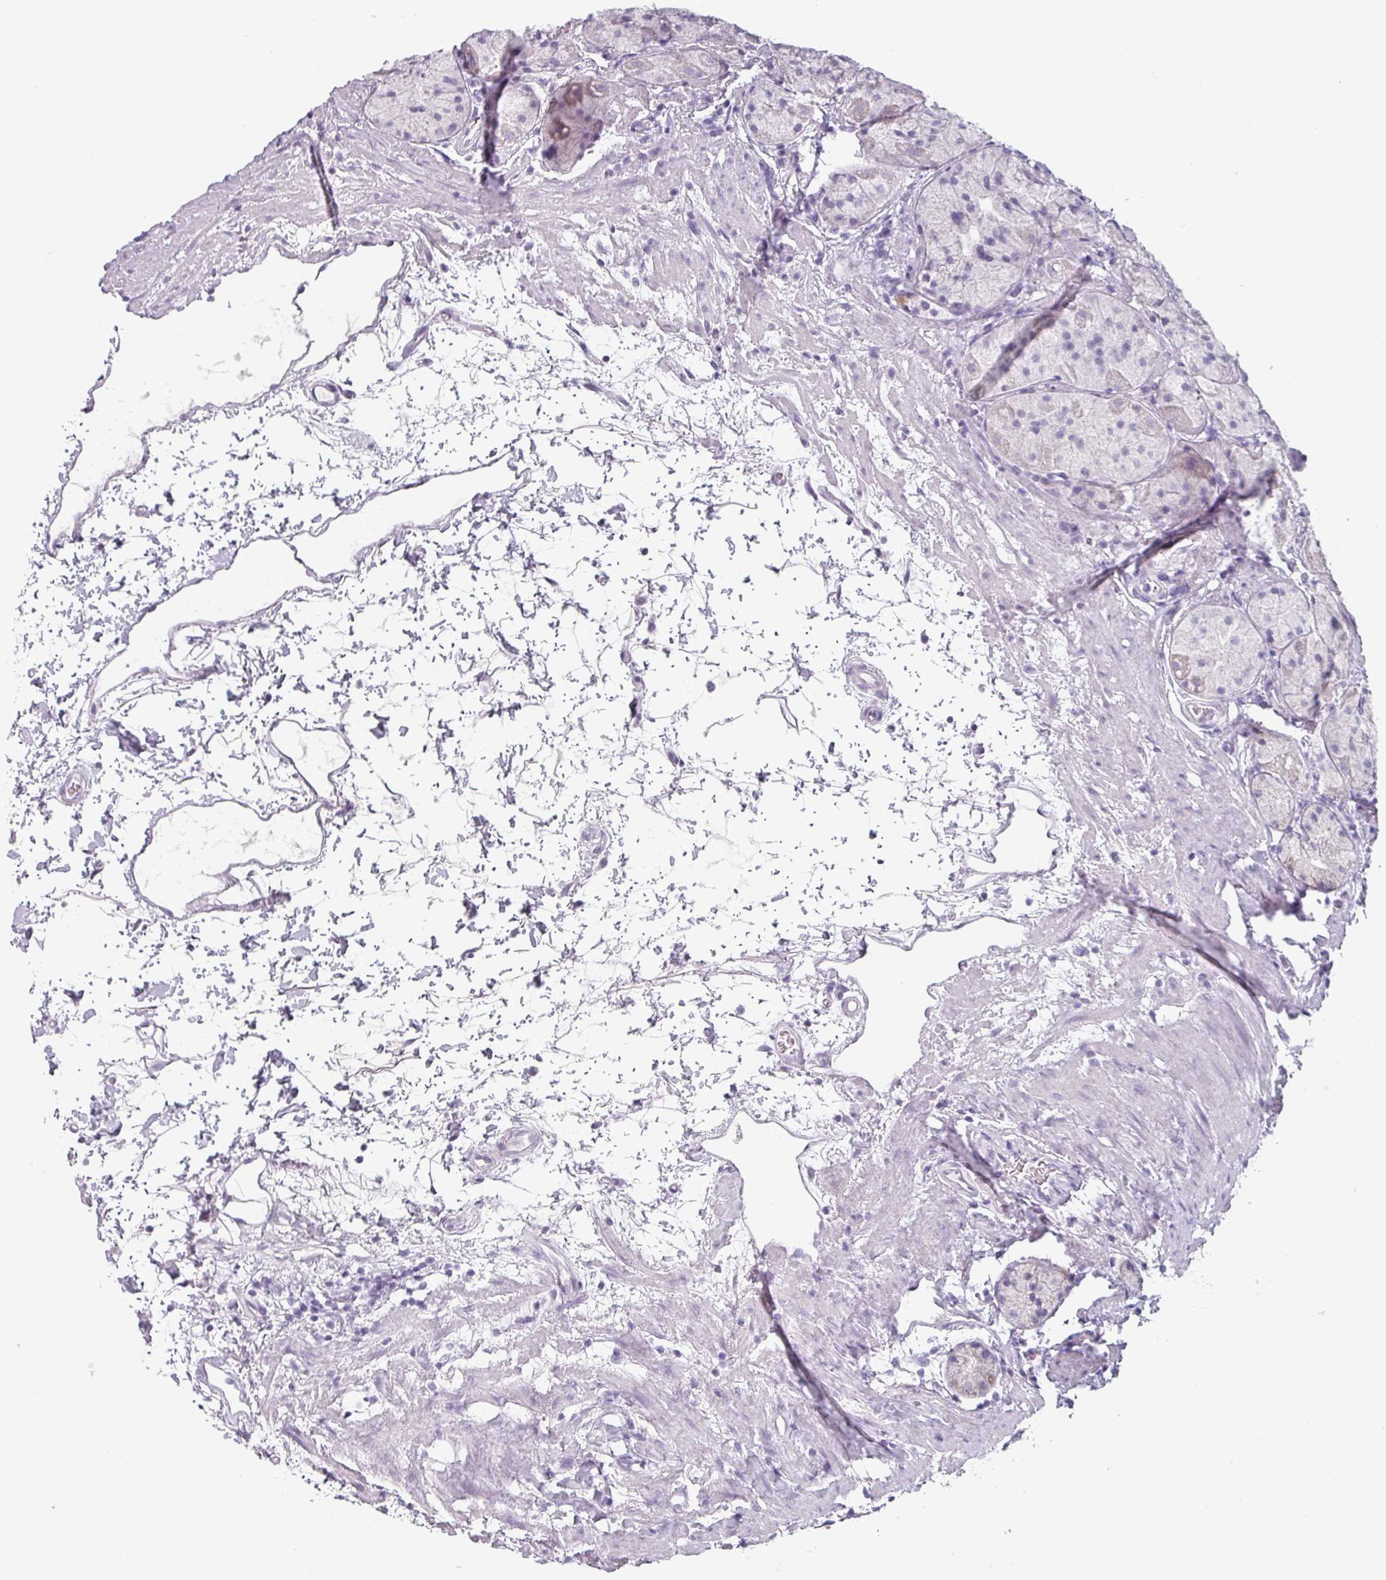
{"staining": {"intensity": "negative", "quantity": "none", "location": "none"}, "tissue": "stomach", "cell_type": "Glandular cells", "image_type": "normal", "snomed": [{"axis": "morphology", "description": "Normal tissue, NOS"}, {"axis": "topography", "description": "Stomach"}], "caption": "High power microscopy micrograph of an IHC histopathology image of benign stomach, revealing no significant staining in glandular cells.", "gene": "SFTPA1", "patient": {"sex": "male", "age": 57}}